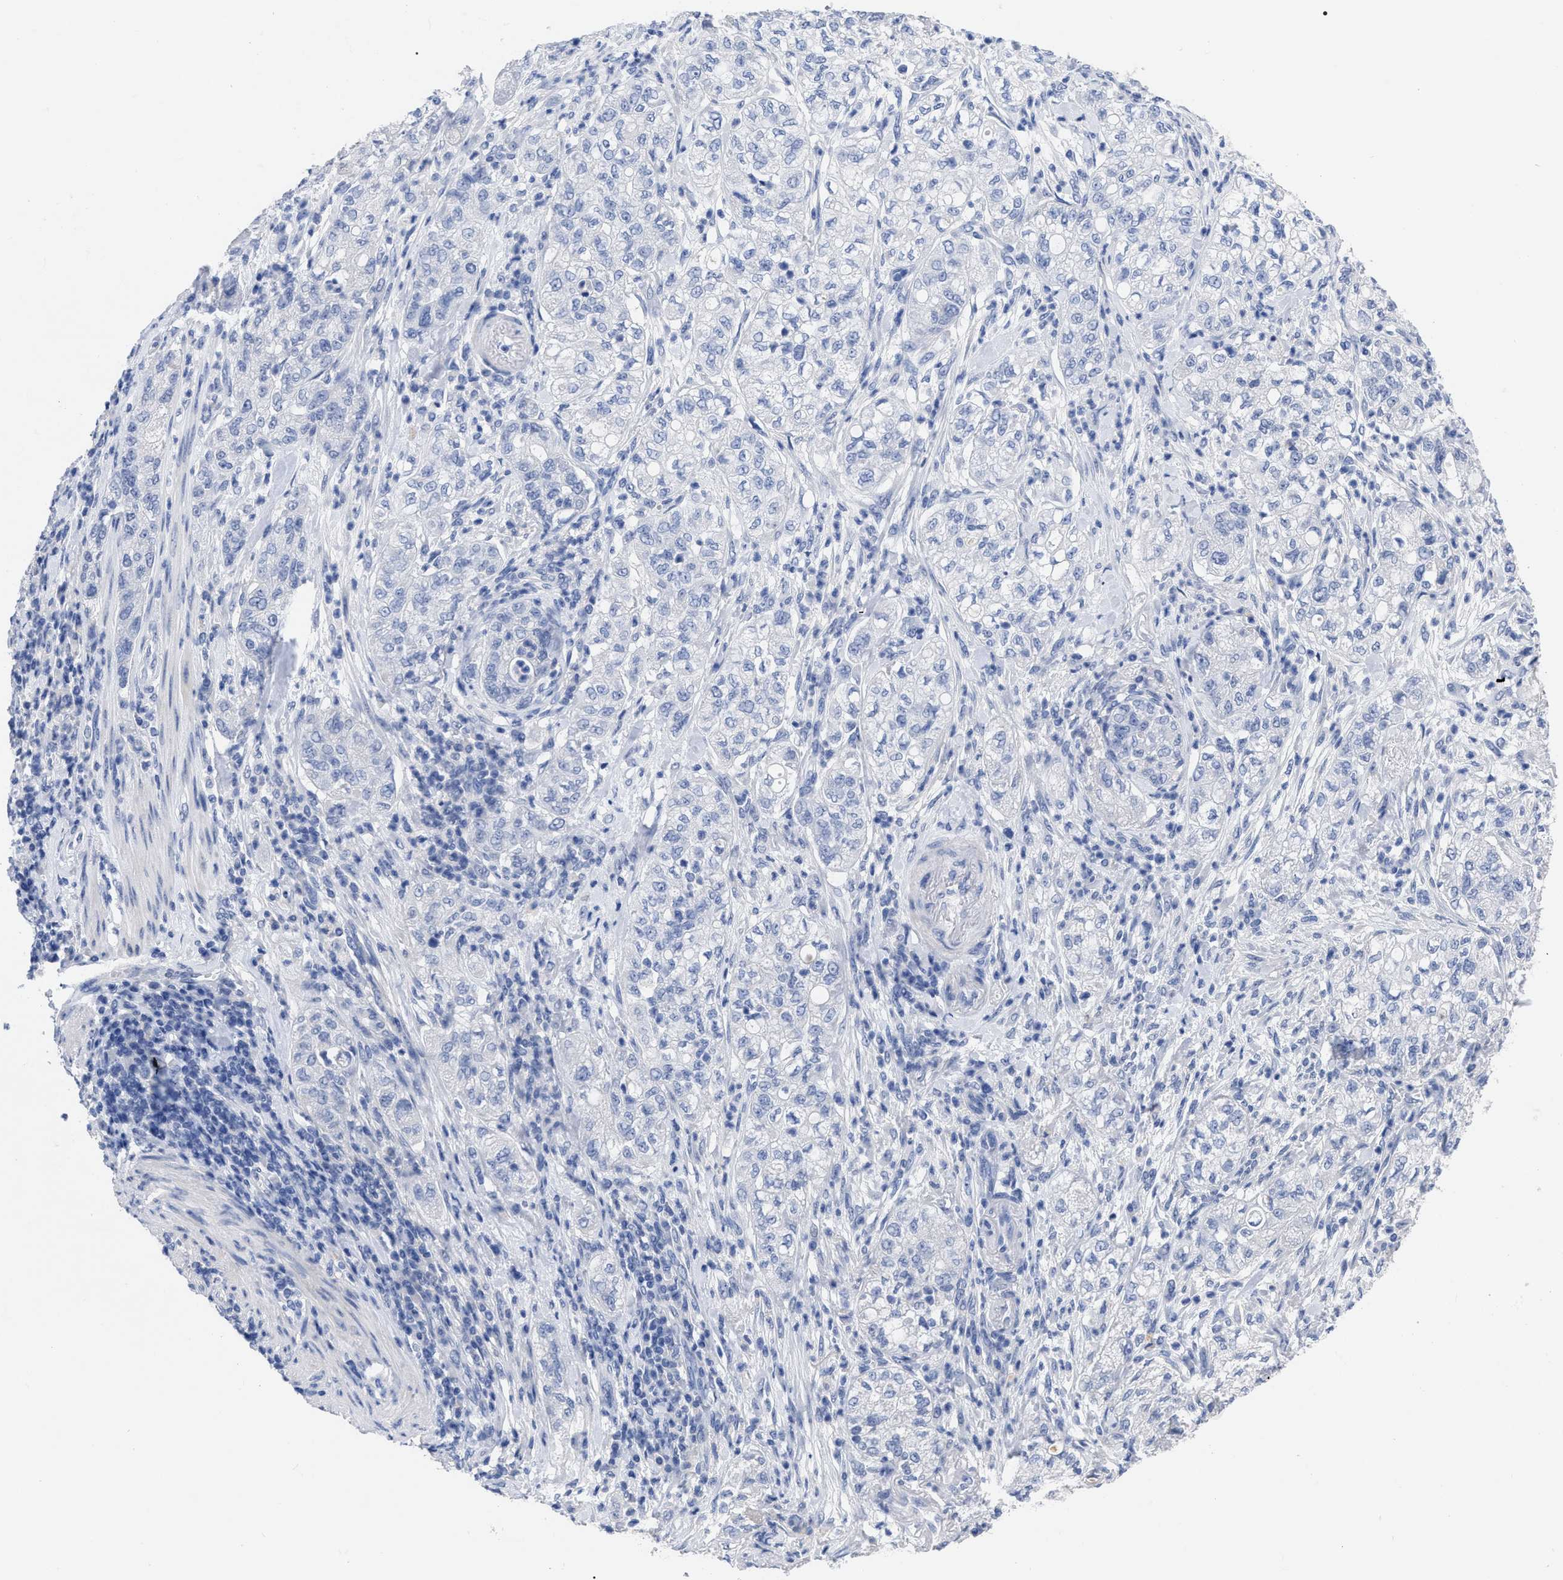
{"staining": {"intensity": "negative", "quantity": "none", "location": "none"}, "tissue": "pancreatic cancer", "cell_type": "Tumor cells", "image_type": "cancer", "snomed": [{"axis": "morphology", "description": "Adenocarcinoma, NOS"}, {"axis": "topography", "description": "Pancreas"}], "caption": "Image shows no significant protein staining in tumor cells of pancreatic cancer.", "gene": "ANXA13", "patient": {"sex": "female", "age": 78}}